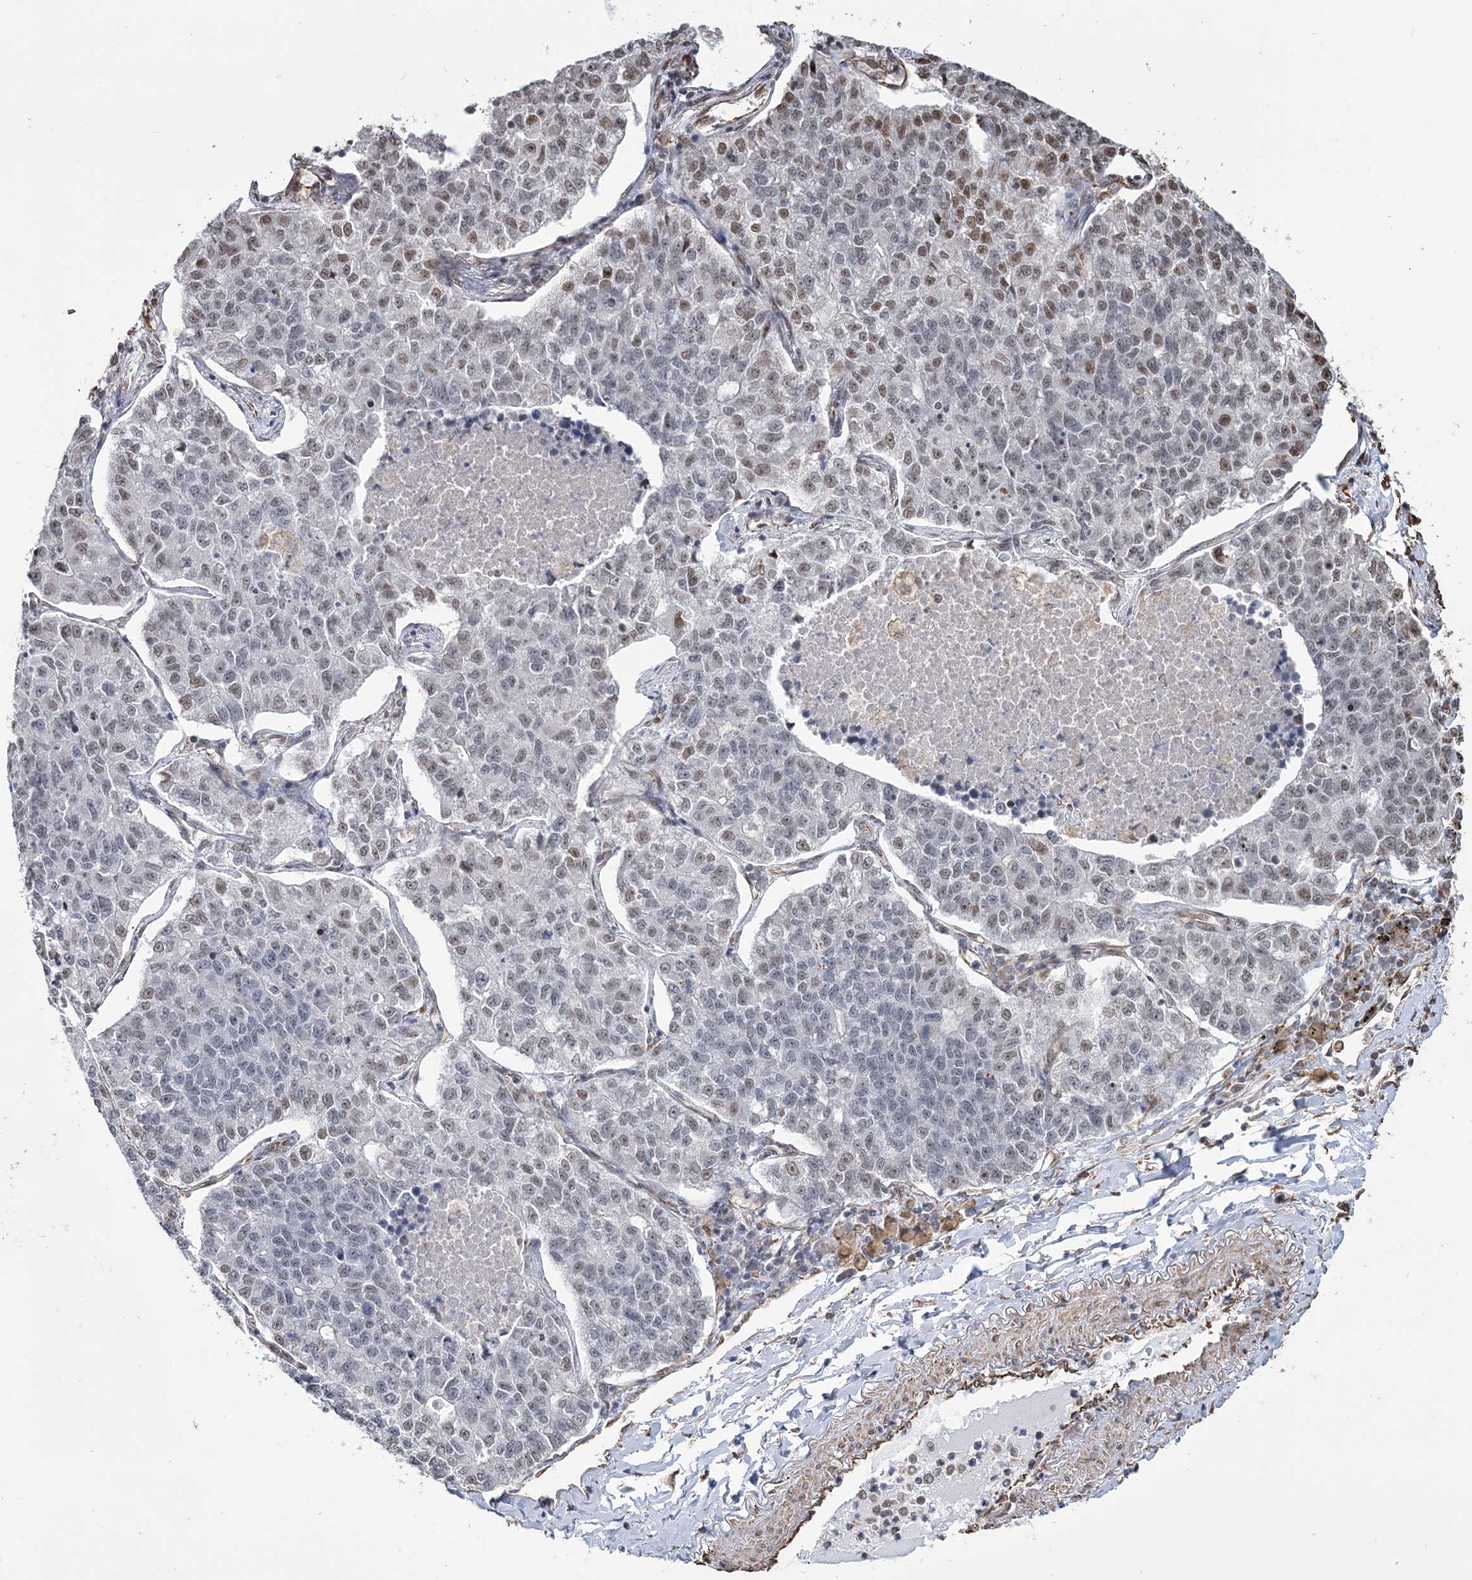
{"staining": {"intensity": "moderate", "quantity": "25%-75%", "location": "nuclear"}, "tissue": "lung cancer", "cell_type": "Tumor cells", "image_type": "cancer", "snomed": [{"axis": "morphology", "description": "Adenocarcinoma, NOS"}, {"axis": "topography", "description": "Lung"}], "caption": "Lung cancer (adenocarcinoma) tissue shows moderate nuclear staining in approximately 25%-75% of tumor cells, visualized by immunohistochemistry.", "gene": "ATP11B", "patient": {"sex": "male", "age": 49}}